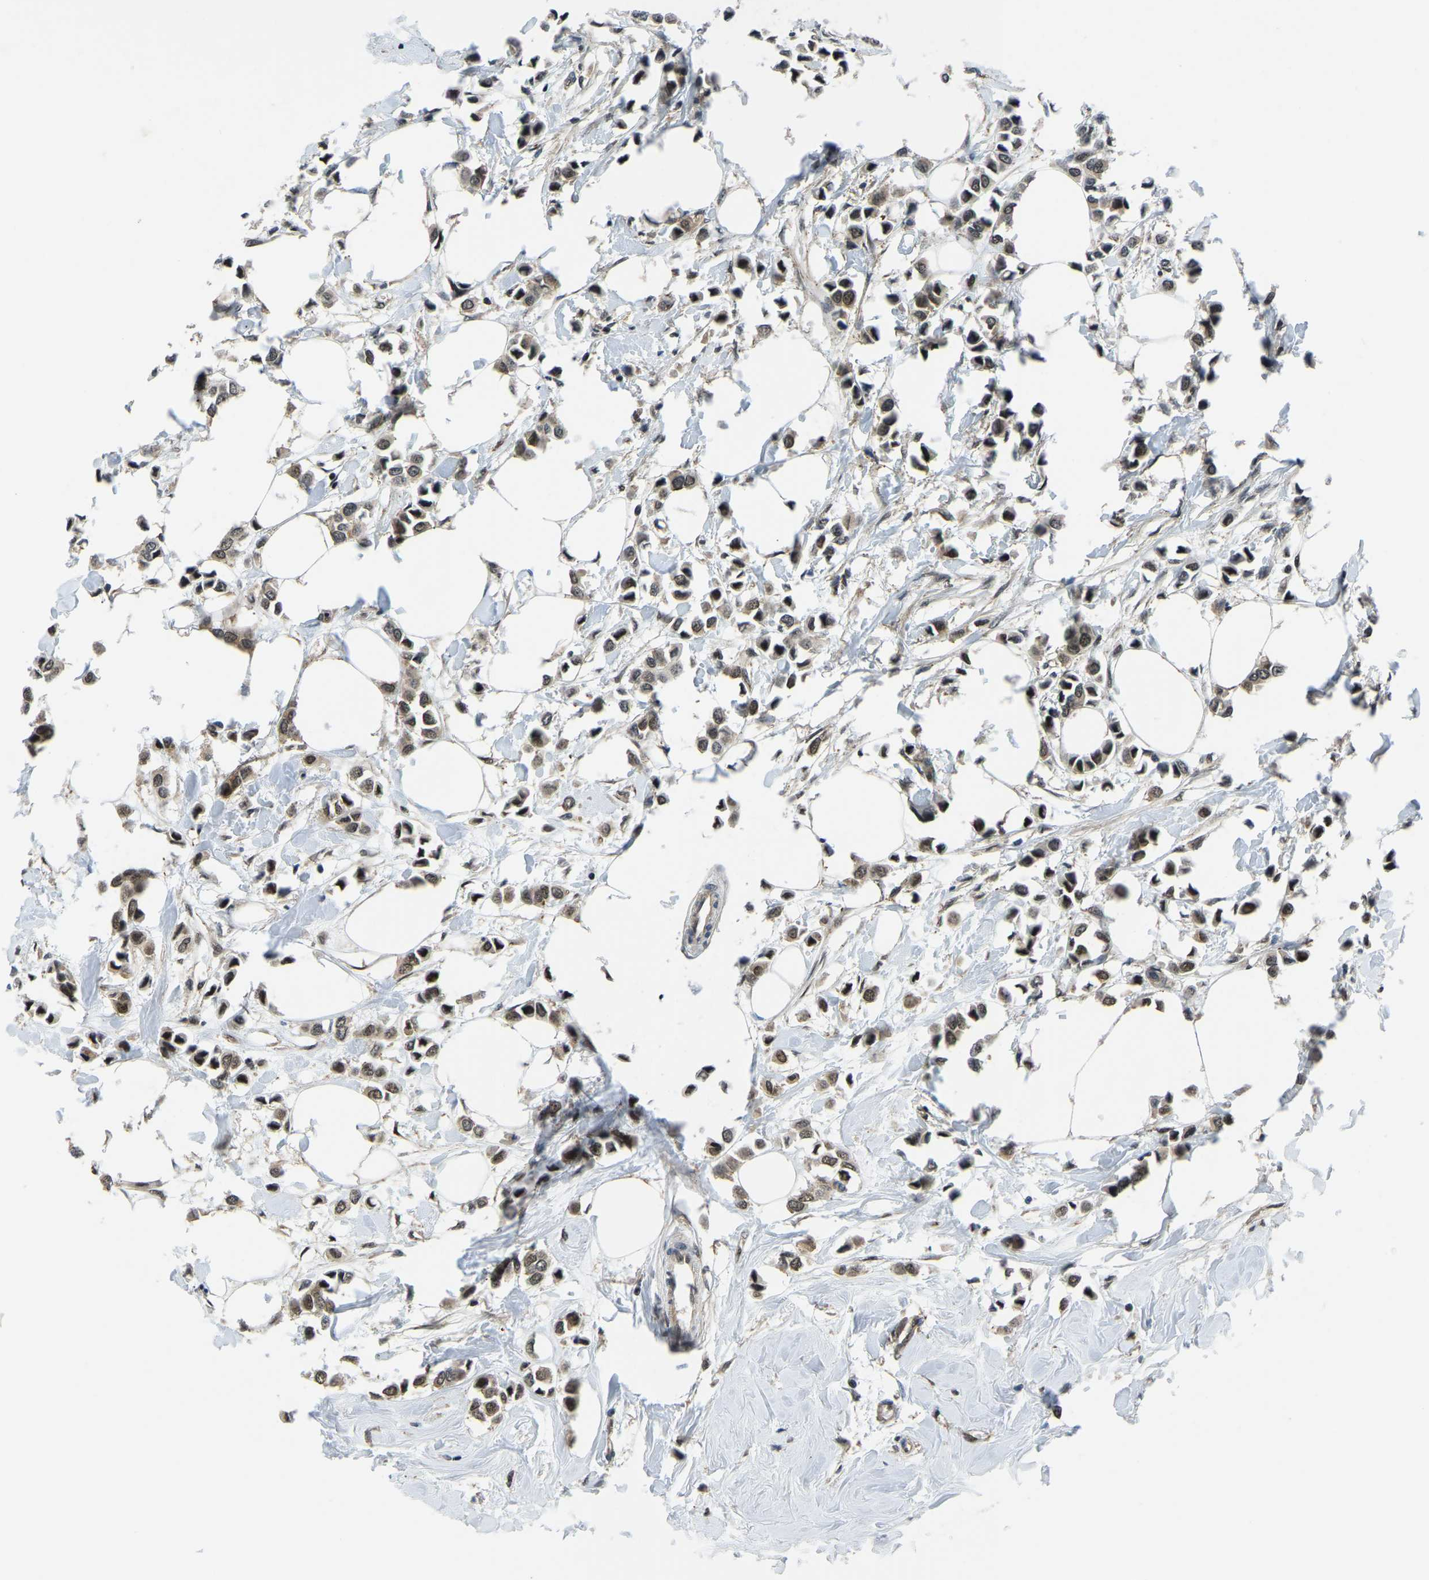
{"staining": {"intensity": "weak", "quantity": ">75%", "location": "cytoplasmic/membranous,nuclear"}, "tissue": "breast cancer", "cell_type": "Tumor cells", "image_type": "cancer", "snomed": [{"axis": "morphology", "description": "Lobular carcinoma"}, {"axis": "topography", "description": "Breast"}], "caption": "A micrograph of human breast cancer (lobular carcinoma) stained for a protein shows weak cytoplasmic/membranous and nuclear brown staining in tumor cells.", "gene": "DFFA", "patient": {"sex": "female", "age": 51}}